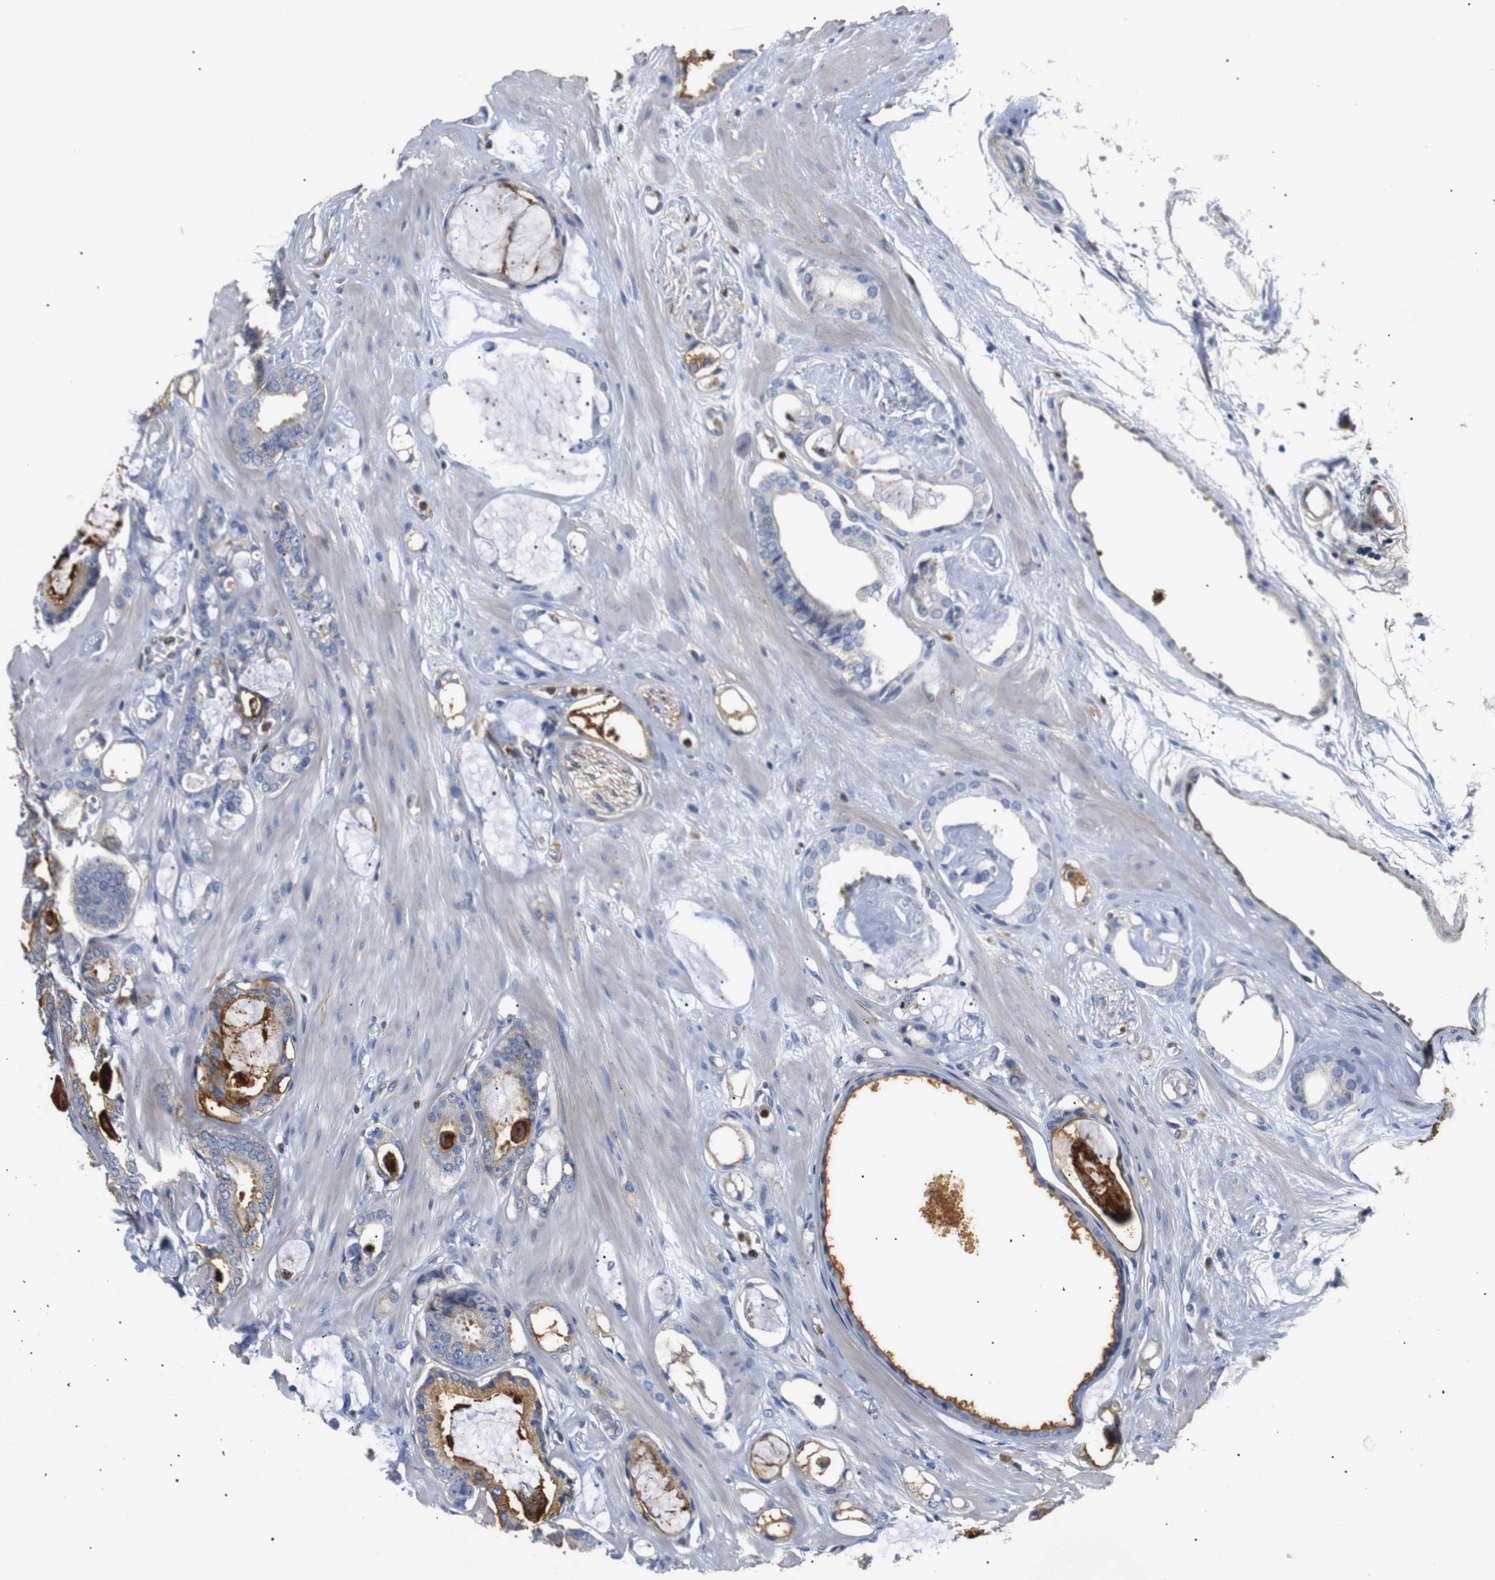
{"staining": {"intensity": "moderate", "quantity": "25%-75%", "location": "cytoplasmic/membranous"}, "tissue": "prostate cancer", "cell_type": "Tumor cells", "image_type": "cancer", "snomed": [{"axis": "morphology", "description": "Adenocarcinoma, Low grade"}, {"axis": "topography", "description": "Prostate"}], "caption": "Prostate cancer stained for a protein (brown) demonstrates moderate cytoplasmic/membranous positive staining in about 25%-75% of tumor cells.", "gene": "SDCBP", "patient": {"sex": "male", "age": 53}}